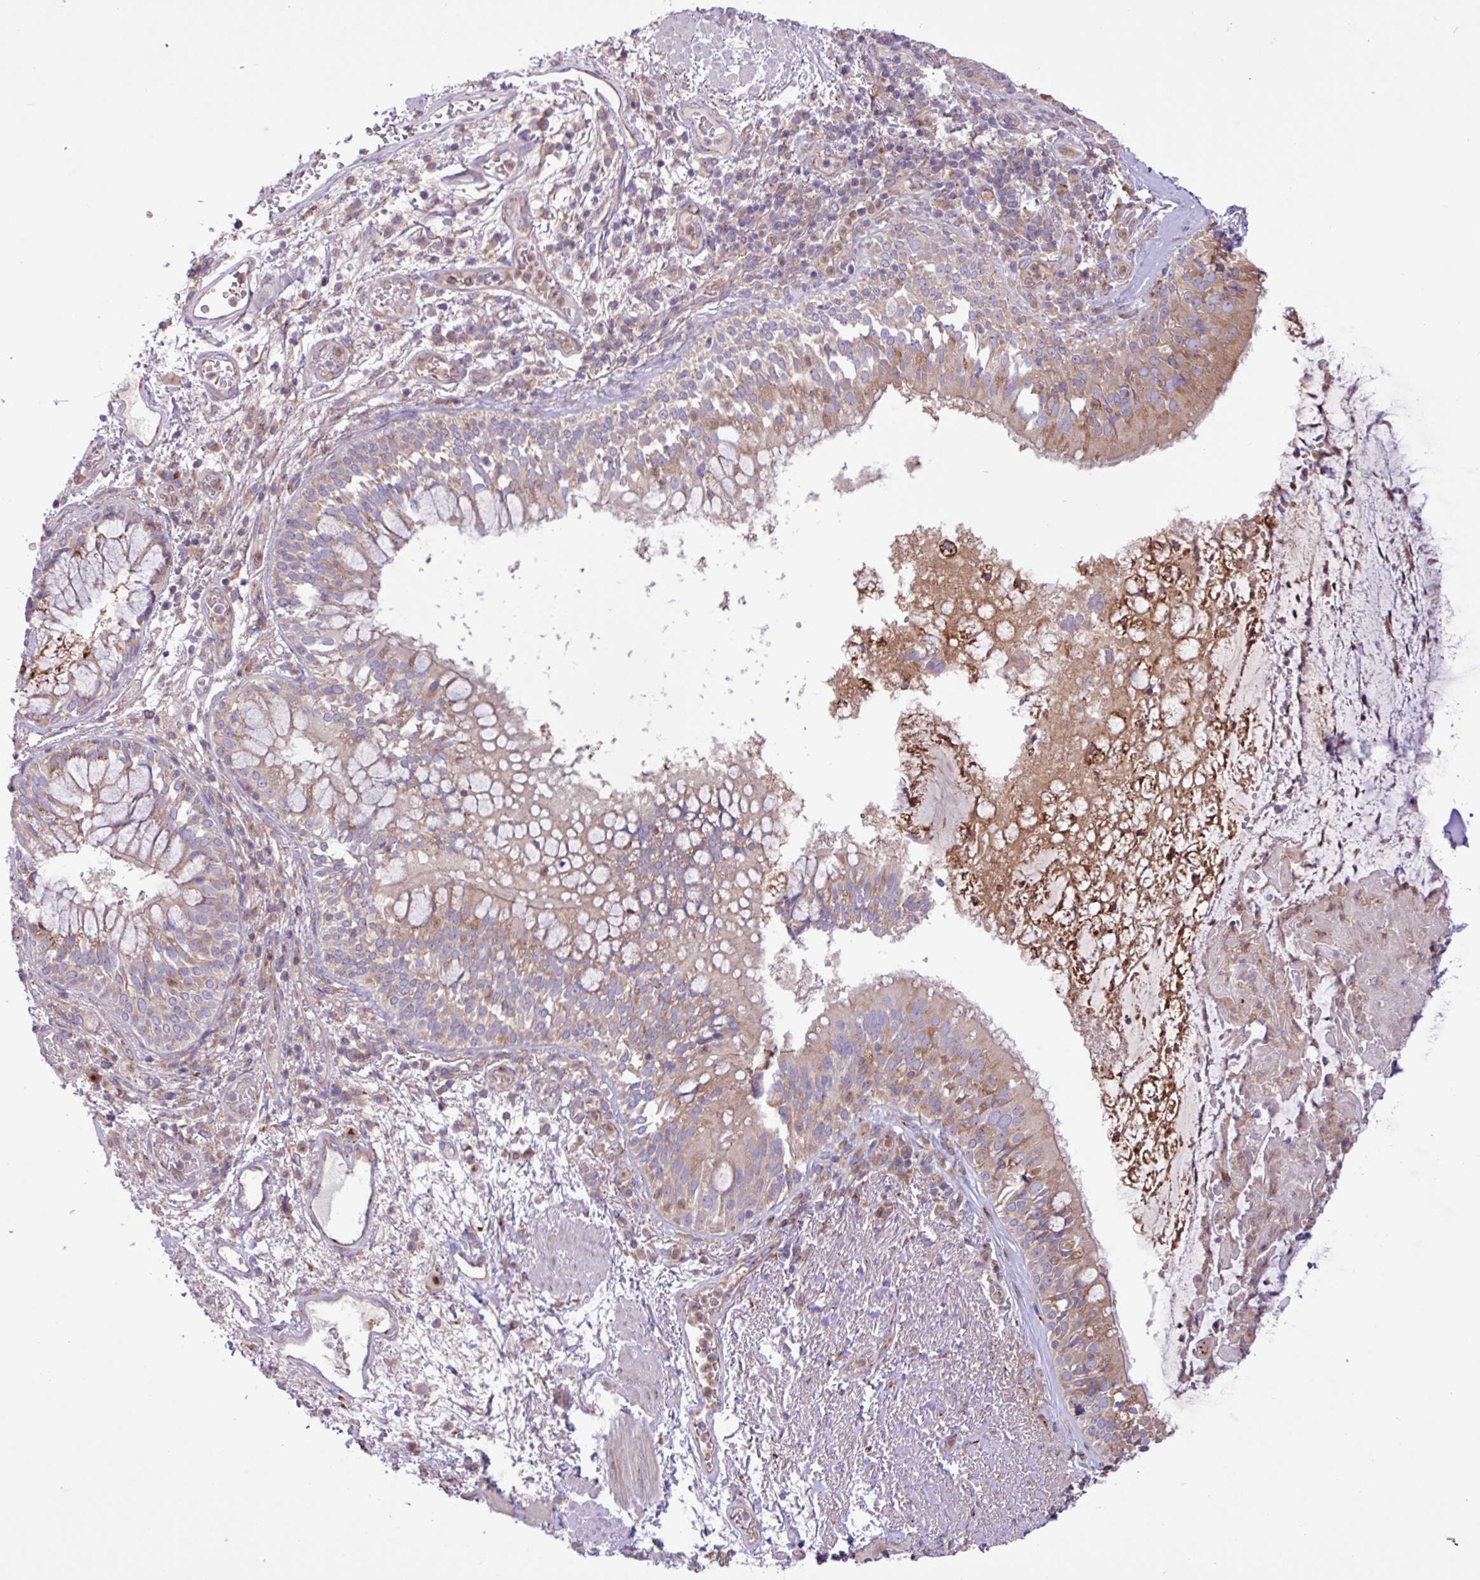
{"staining": {"intensity": "moderate", "quantity": "25%-75%", "location": "cytoplasmic/membranous"}, "tissue": "bronchus", "cell_type": "Respiratory epithelial cells", "image_type": "normal", "snomed": [{"axis": "morphology", "description": "Normal tissue, NOS"}, {"axis": "topography", "description": "Cartilage tissue"}, {"axis": "topography", "description": "Bronchus"}], "caption": "IHC of unremarkable human bronchus demonstrates medium levels of moderate cytoplasmic/membranous expression in about 25%-75% of respiratory epithelial cells.", "gene": "RAB19", "patient": {"sex": "male", "age": 63}}